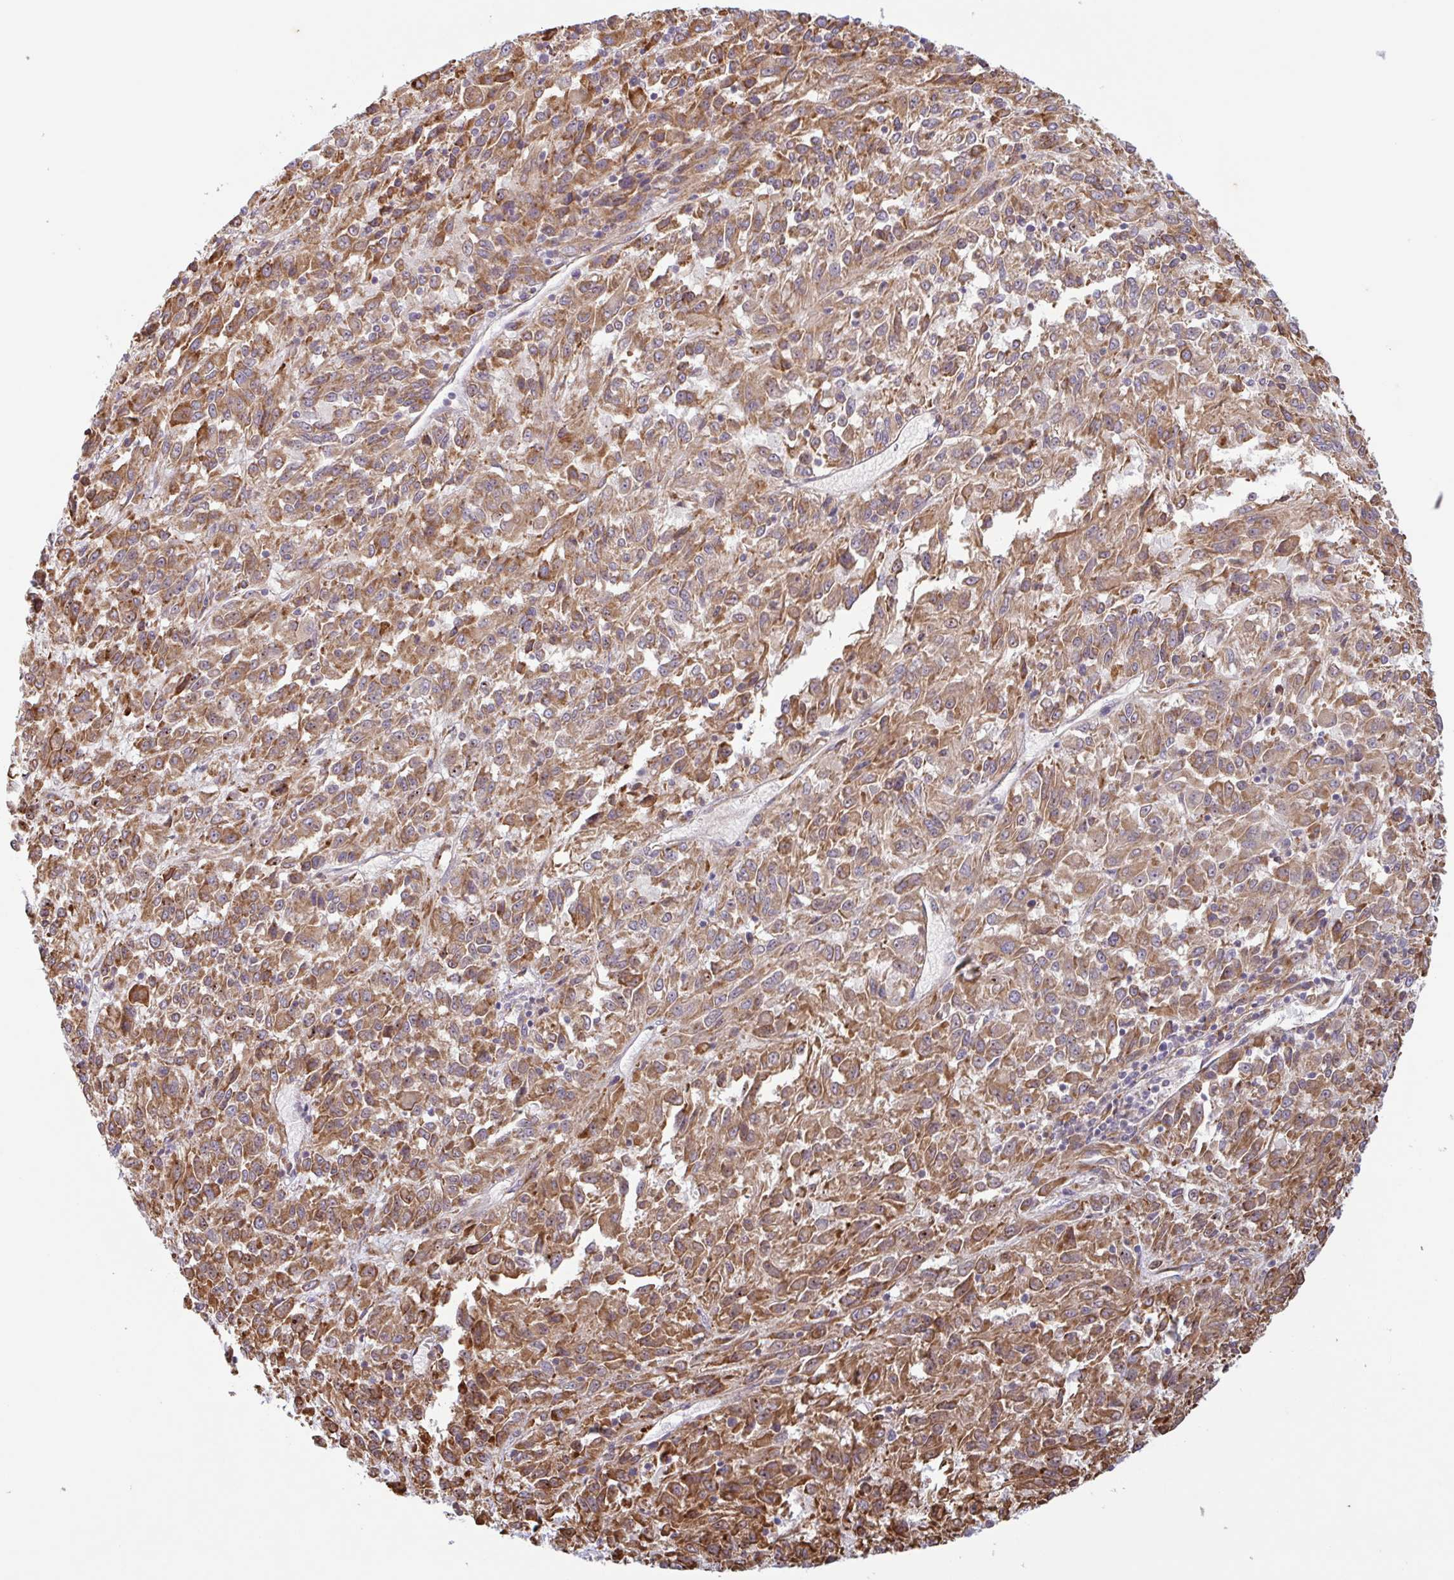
{"staining": {"intensity": "moderate", "quantity": ">75%", "location": "cytoplasmic/membranous"}, "tissue": "melanoma", "cell_type": "Tumor cells", "image_type": "cancer", "snomed": [{"axis": "morphology", "description": "Malignant melanoma, Metastatic site"}, {"axis": "topography", "description": "Lung"}], "caption": "A brown stain labels moderate cytoplasmic/membranous staining of a protein in human malignant melanoma (metastatic site) tumor cells.", "gene": "RIT1", "patient": {"sex": "male", "age": 64}}